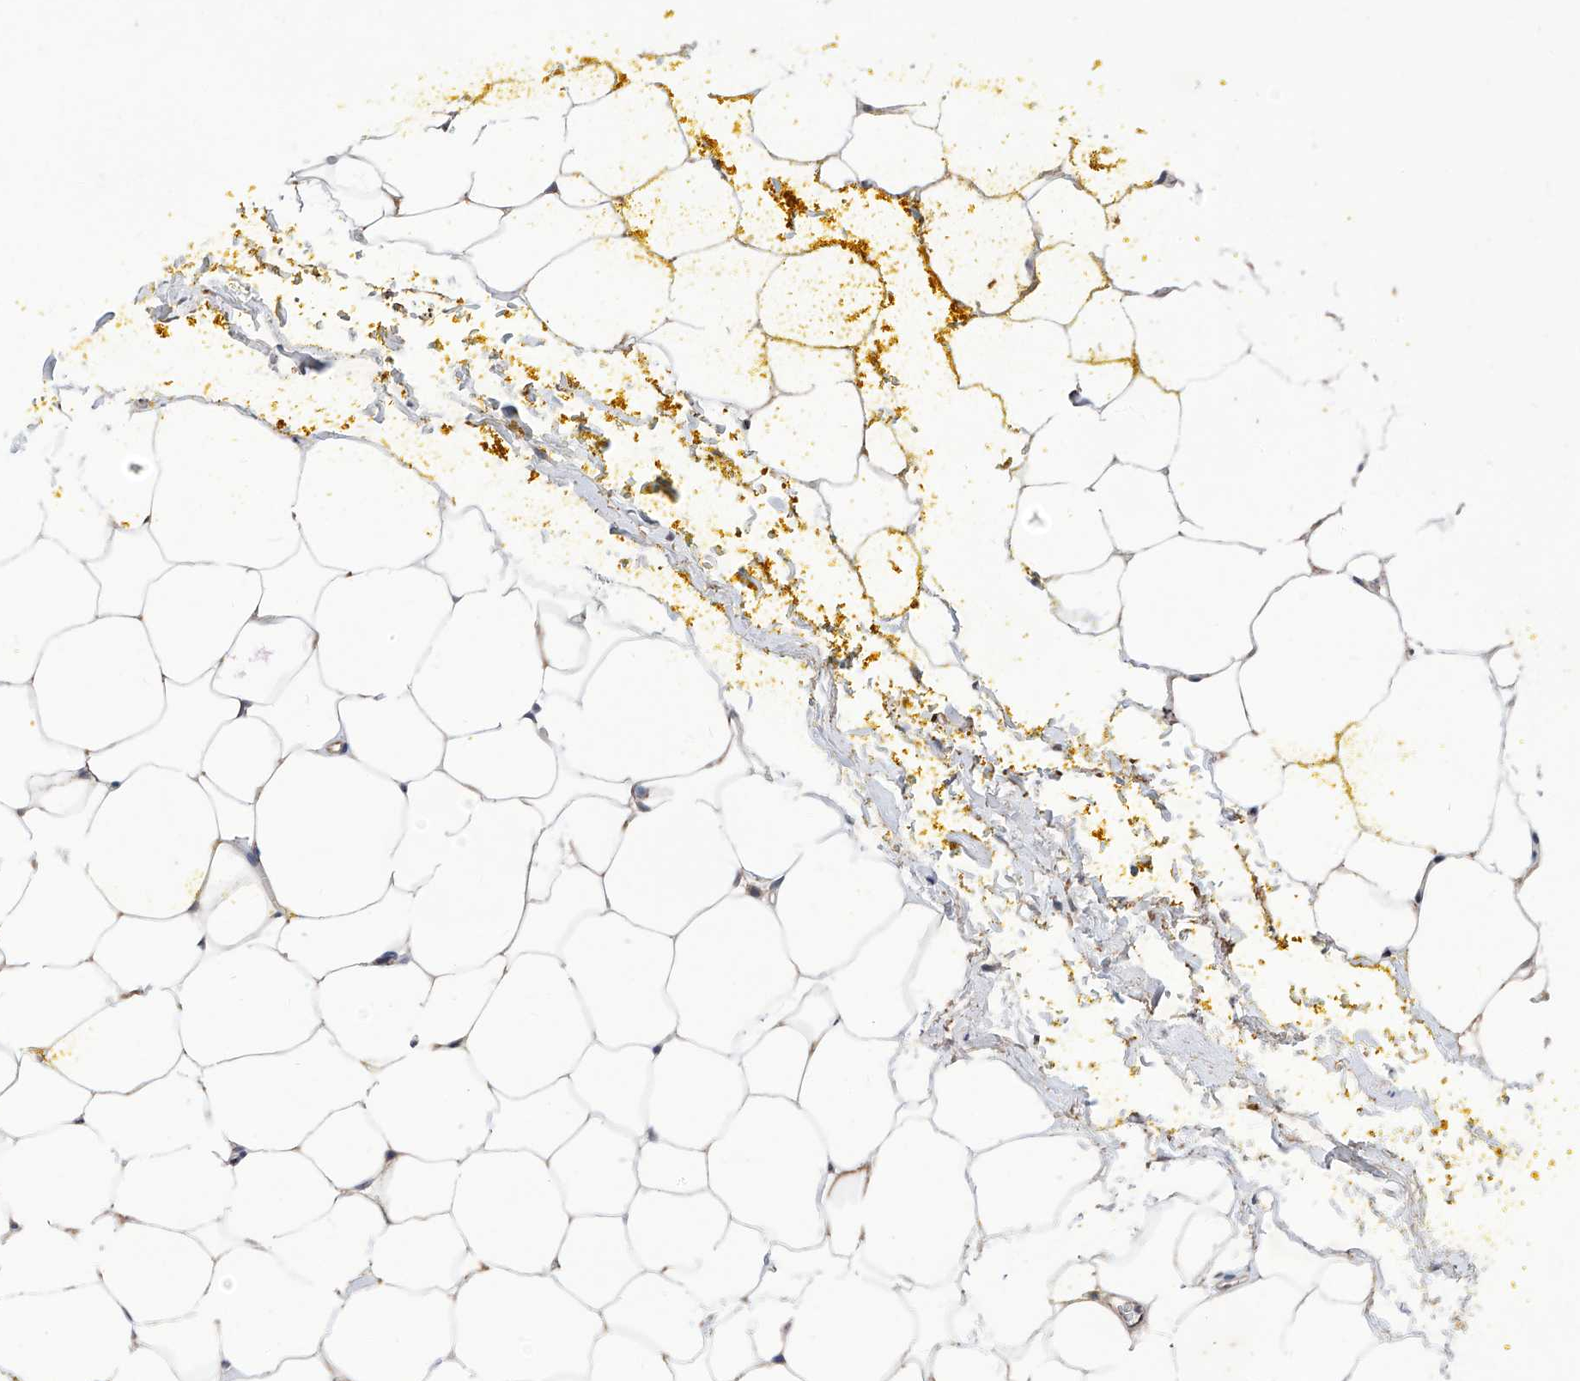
{"staining": {"intensity": "moderate", "quantity": ">75%", "location": "cytoplasmic/membranous"}, "tissue": "adipose tissue", "cell_type": "Adipocytes", "image_type": "normal", "snomed": [{"axis": "morphology", "description": "Normal tissue, NOS"}, {"axis": "morphology", "description": "Adenocarcinoma, Low grade"}, {"axis": "topography", "description": "Prostate"}, {"axis": "topography", "description": "Peripheral nerve tissue"}], "caption": "Adipose tissue stained with DAB (3,3'-diaminobenzidine) immunohistochemistry displays medium levels of moderate cytoplasmic/membranous expression in approximately >75% of adipocytes.", "gene": "KTI12", "patient": {"sex": "male", "age": 63}}